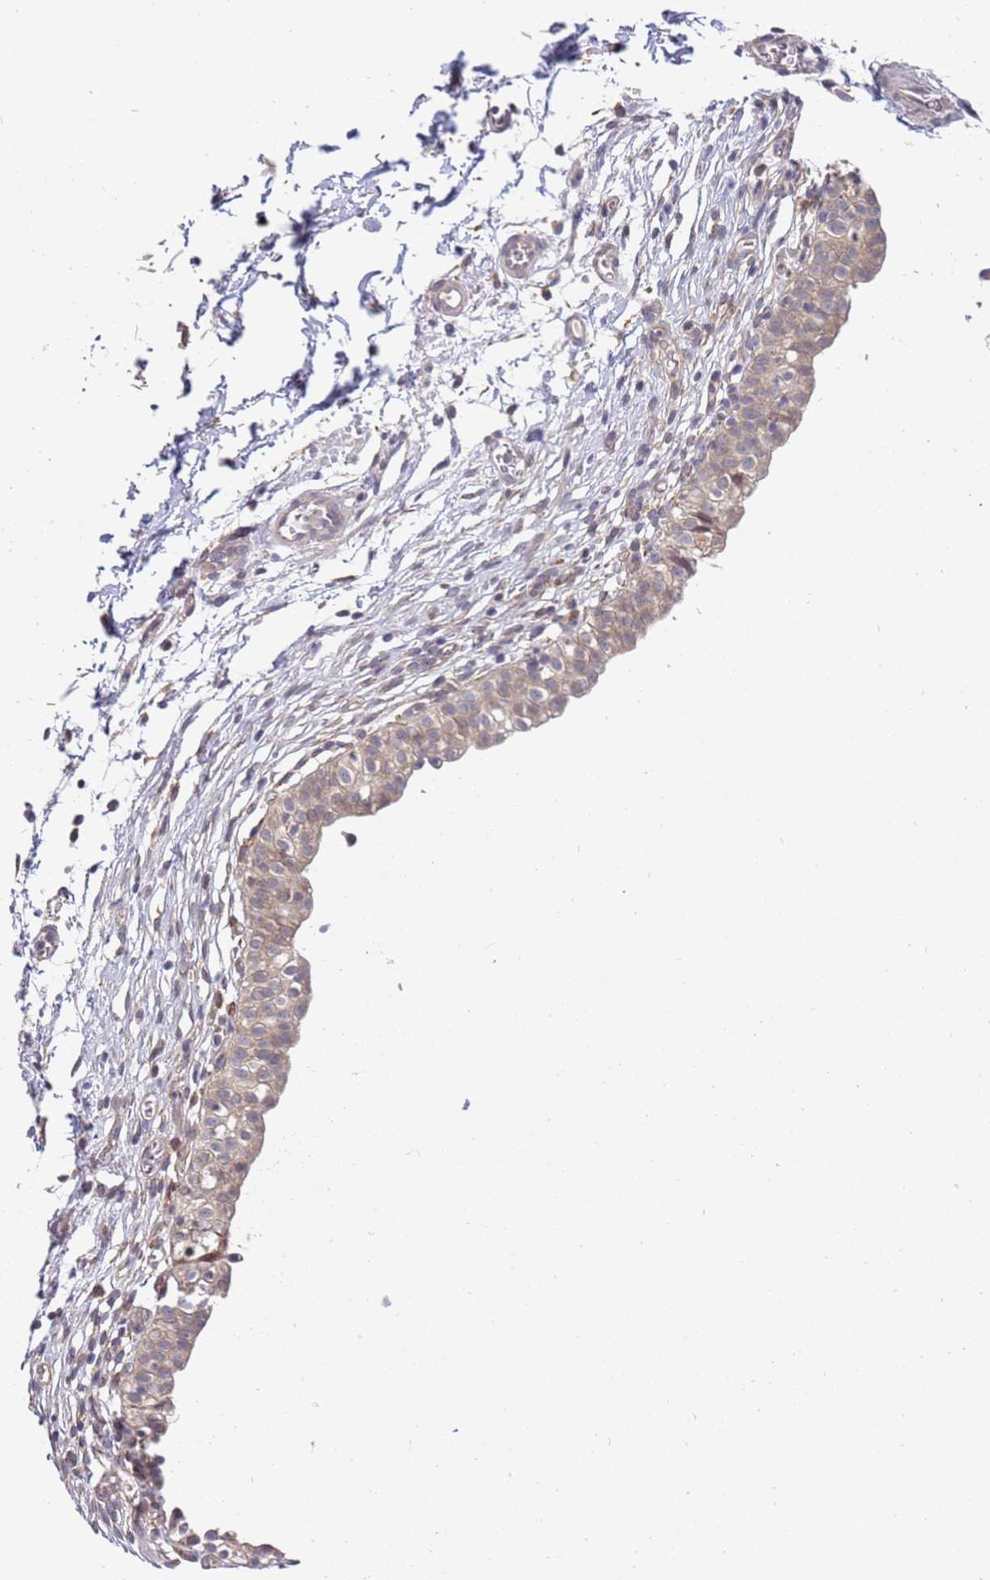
{"staining": {"intensity": "moderate", "quantity": ">75%", "location": "cytoplasmic/membranous"}, "tissue": "urinary bladder", "cell_type": "Urothelial cells", "image_type": "normal", "snomed": [{"axis": "morphology", "description": "Normal tissue, NOS"}, {"axis": "topography", "description": "Urinary bladder"}, {"axis": "topography", "description": "Peripheral nerve tissue"}], "caption": "About >75% of urothelial cells in benign urinary bladder show moderate cytoplasmic/membranous protein expression as visualized by brown immunohistochemical staining.", "gene": "VRK2", "patient": {"sex": "male", "age": 55}}